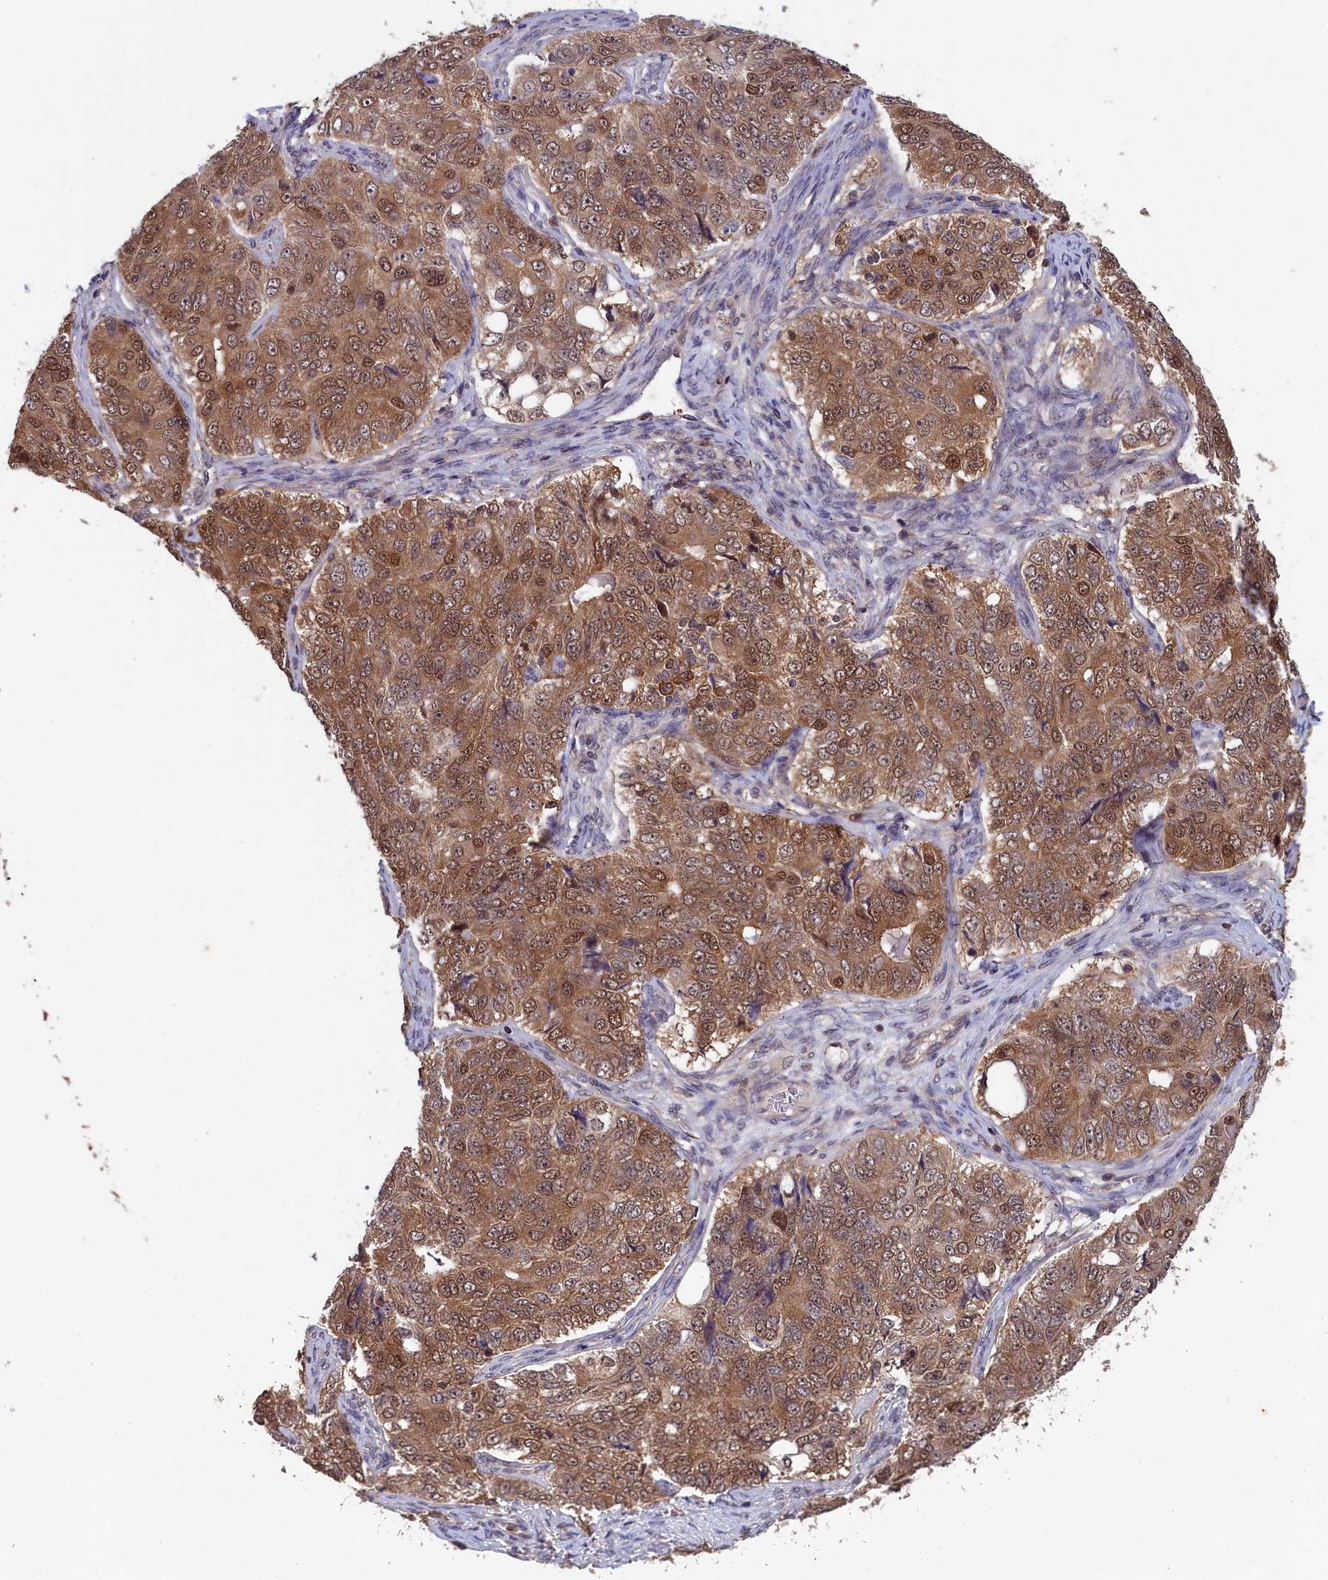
{"staining": {"intensity": "moderate", "quantity": ">75%", "location": "cytoplasmic/membranous,nuclear"}, "tissue": "ovarian cancer", "cell_type": "Tumor cells", "image_type": "cancer", "snomed": [{"axis": "morphology", "description": "Carcinoma, endometroid"}, {"axis": "topography", "description": "Ovary"}], "caption": "An image showing moderate cytoplasmic/membranous and nuclear staining in about >75% of tumor cells in ovarian endometroid carcinoma, as visualized by brown immunohistochemical staining.", "gene": "JPT2", "patient": {"sex": "female", "age": 51}}